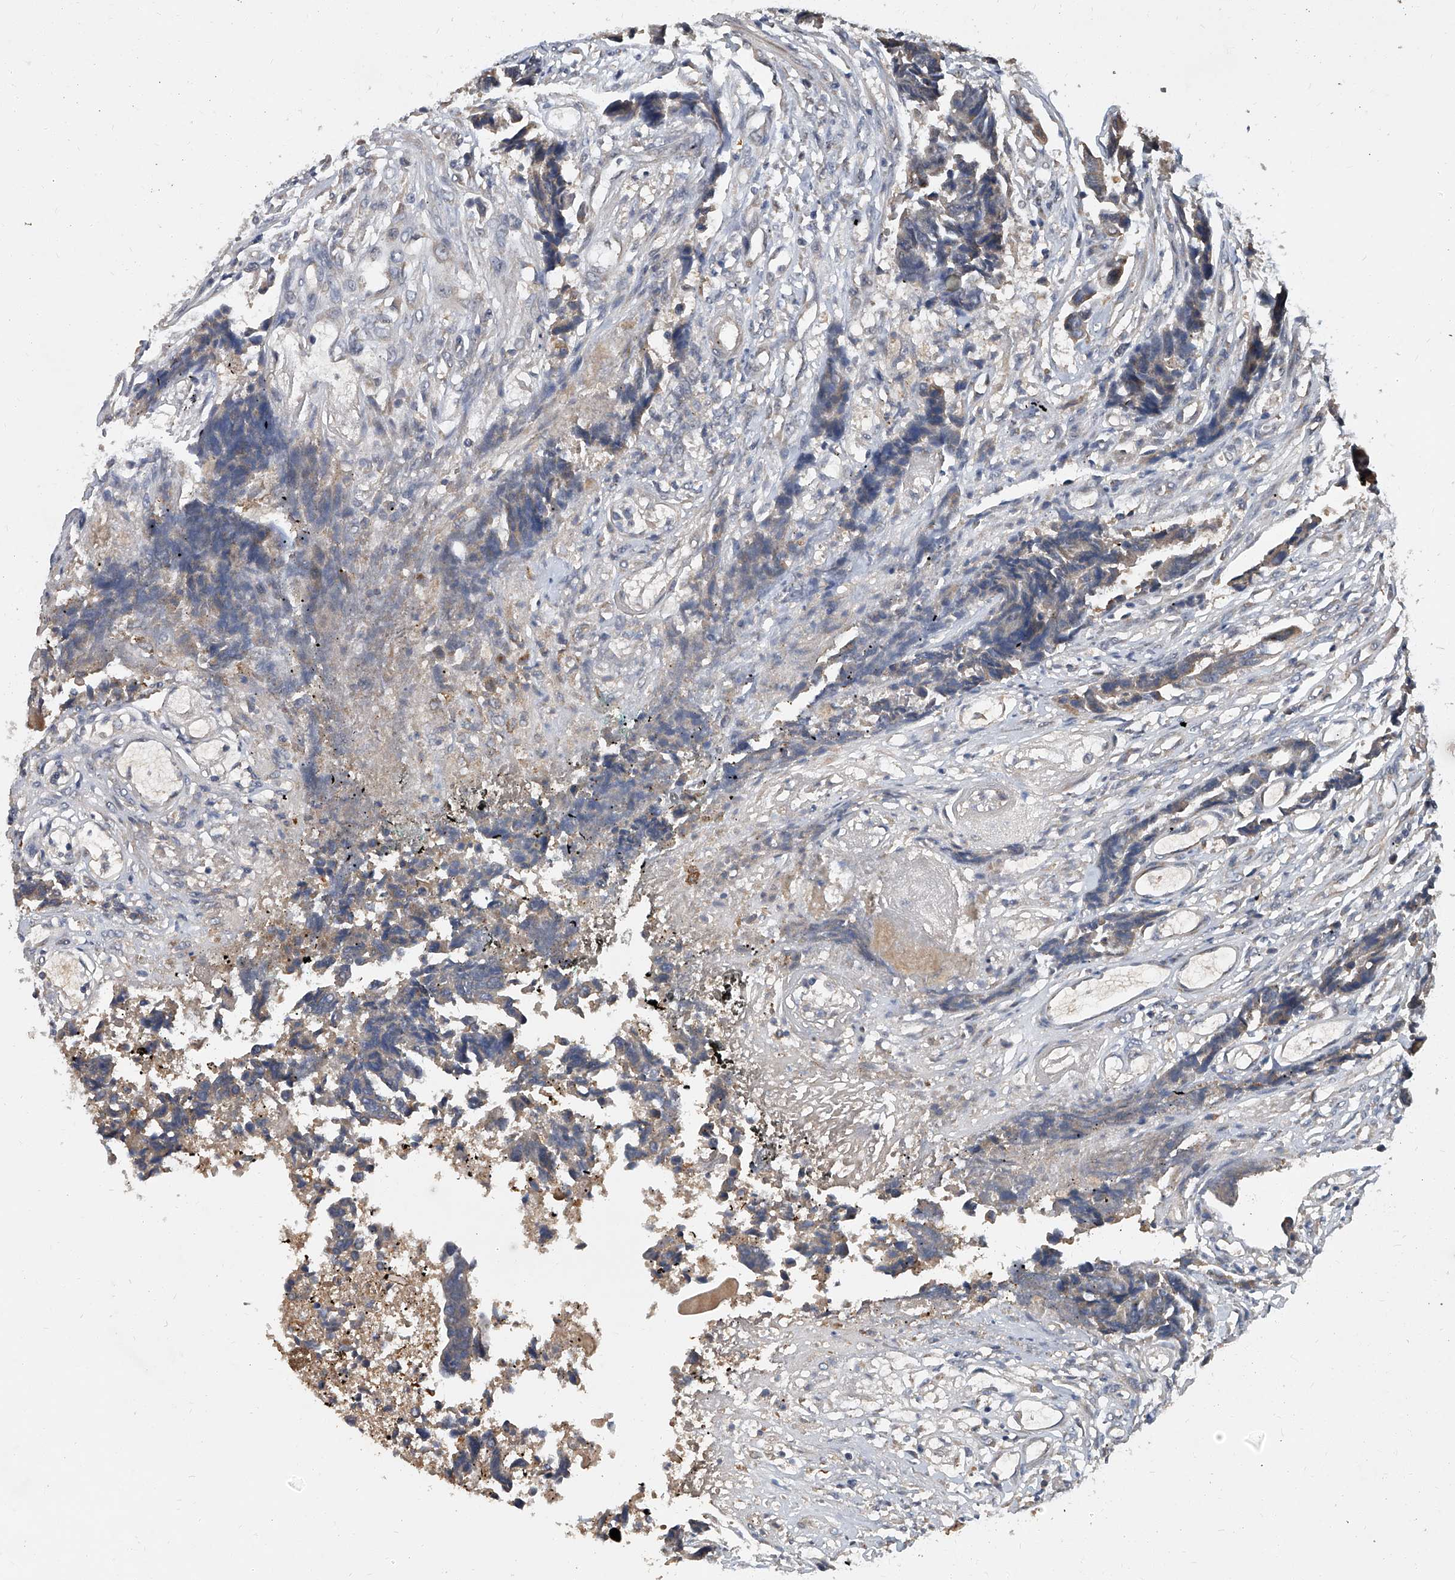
{"staining": {"intensity": "weak", "quantity": "25%-75%", "location": "cytoplasmic/membranous"}, "tissue": "colorectal cancer", "cell_type": "Tumor cells", "image_type": "cancer", "snomed": [{"axis": "morphology", "description": "Adenocarcinoma, NOS"}, {"axis": "topography", "description": "Rectum"}], "caption": "Protein staining demonstrates weak cytoplasmic/membranous positivity in about 25%-75% of tumor cells in colorectal cancer (adenocarcinoma). (brown staining indicates protein expression, while blue staining denotes nuclei).", "gene": "JAG2", "patient": {"sex": "male", "age": 84}}